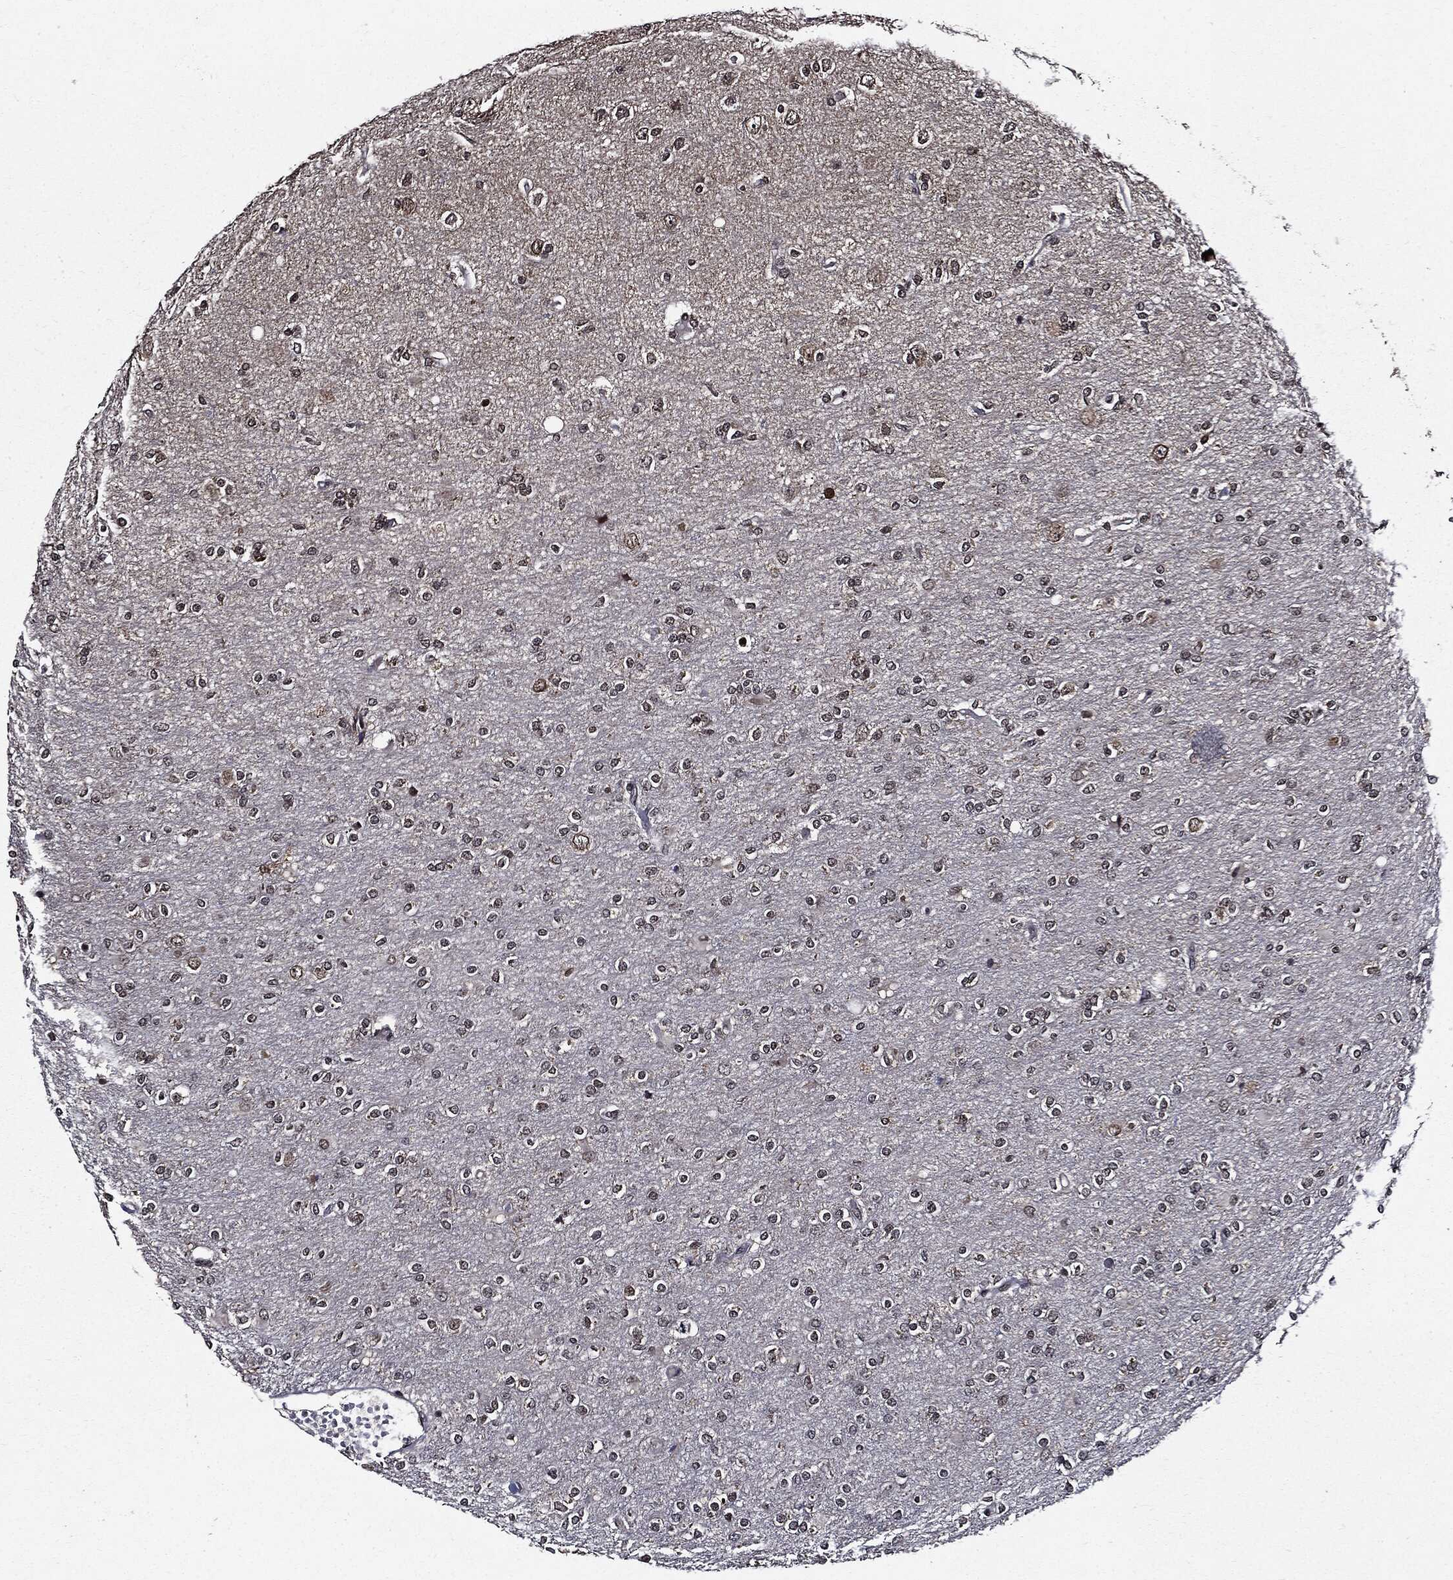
{"staining": {"intensity": "moderate", "quantity": "25%-75%", "location": "cytoplasmic/membranous,nuclear"}, "tissue": "glioma", "cell_type": "Tumor cells", "image_type": "cancer", "snomed": [{"axis": "morphology", "description": "Glioma, malignant, High grade"}, {"axis": "topography", "description": "Cerebral cortex"}], "caption": "Immunohistochemistry (IHC) (DAB (3,3'-diaminobenzidine)) staining of human malignant glioma (high-grade) demonstrates moderate cytoplasmic/membranous and nuclear protein positivity in about 25%-75% of tumor cells.", "gene": "SUGT1", "patient": {"sex": "male", "age": 70}}